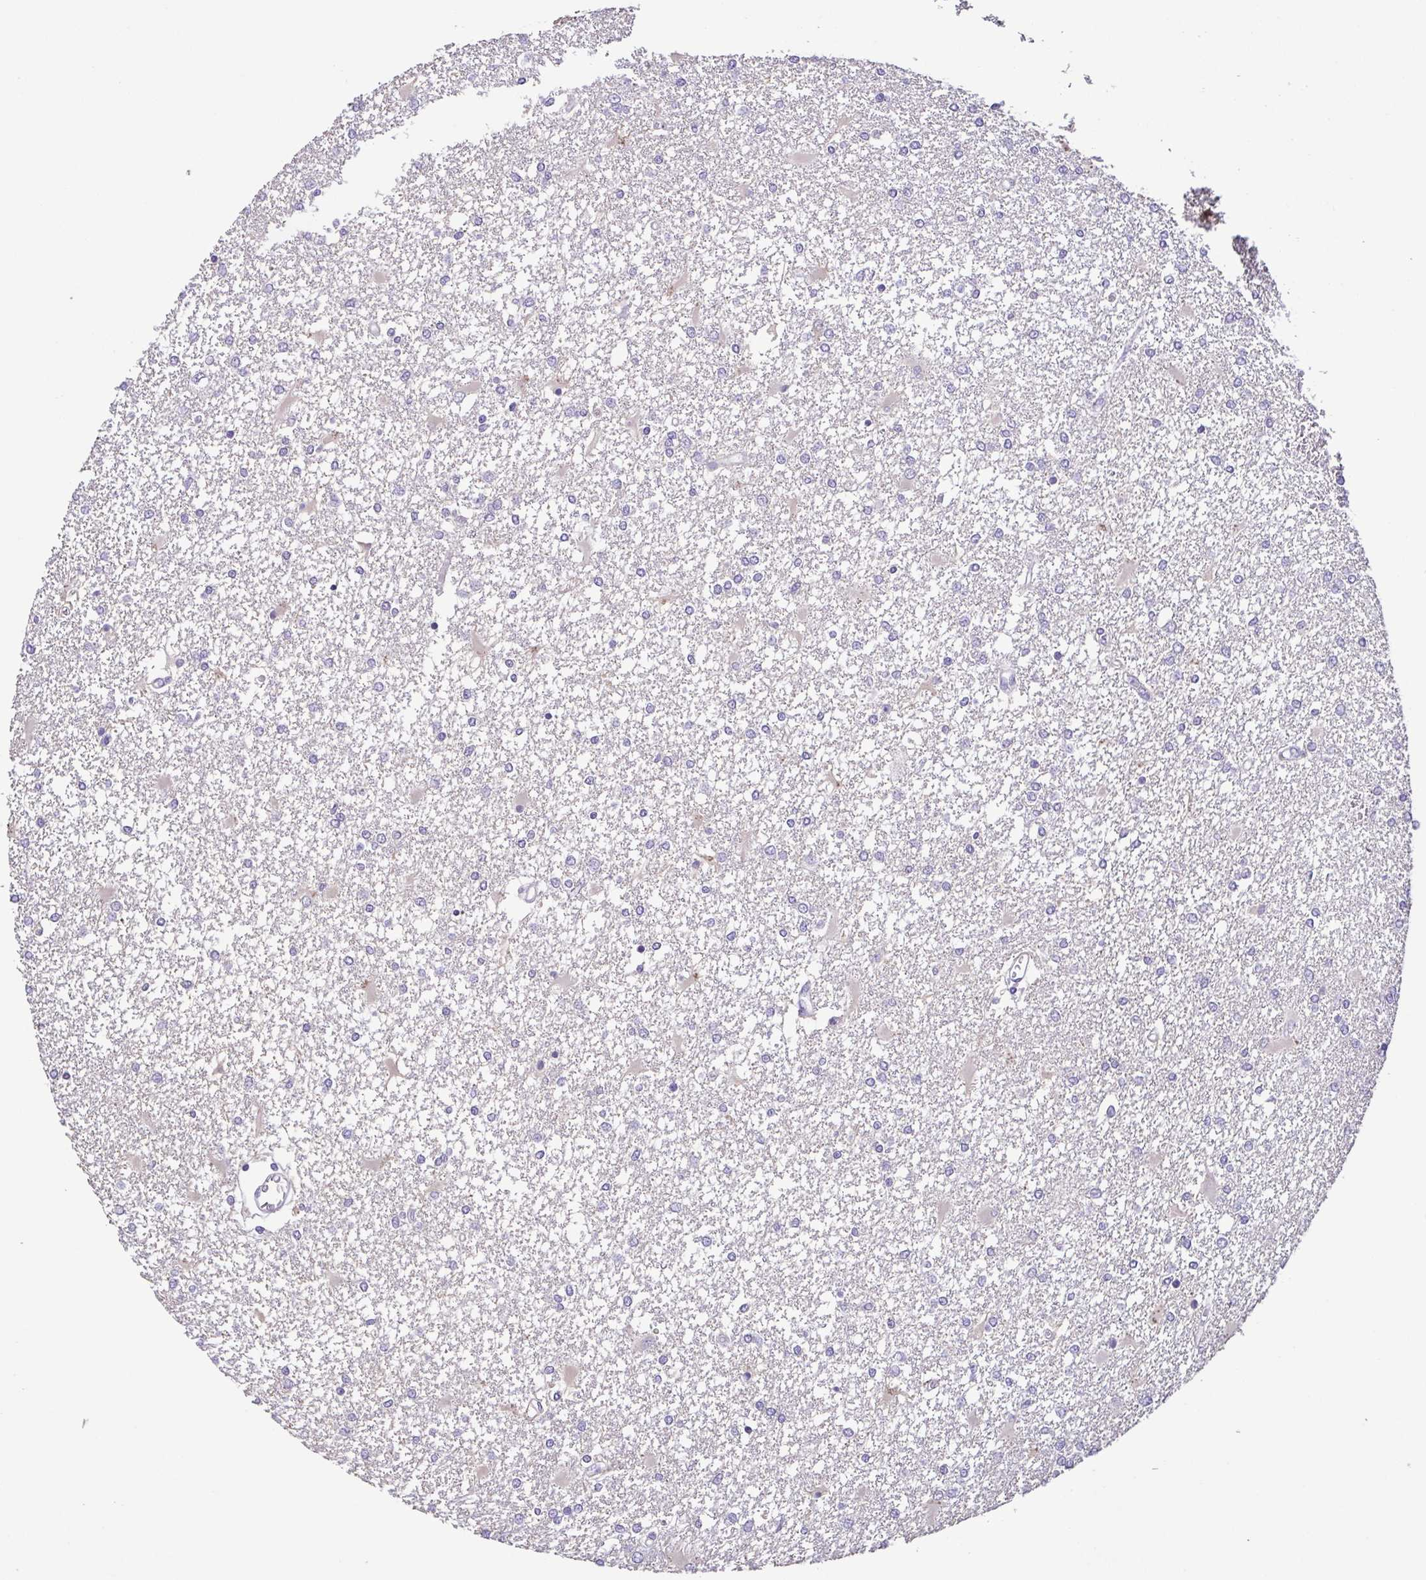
{"staining": {"intensity": "negative", "quantity": "none", "location": "none"}, "tissue": "glioma", "cell_type": "Tumor cells", "image_type": "cancer", "snomed": [{"axis": "morphology", "description": "Glioma, malignant, High grade"}, {"axis": "topography", "description": "Cerebral cortex"}], "caption": "A micrograph of human glioma is negative for staining in tumor cells. (DAB (3,3'-diaminobenzidine) immunohistochemistry with hematoxylin counter stain).", "gene": "TERT", "patient": {"sex": "male", "age": 79}}